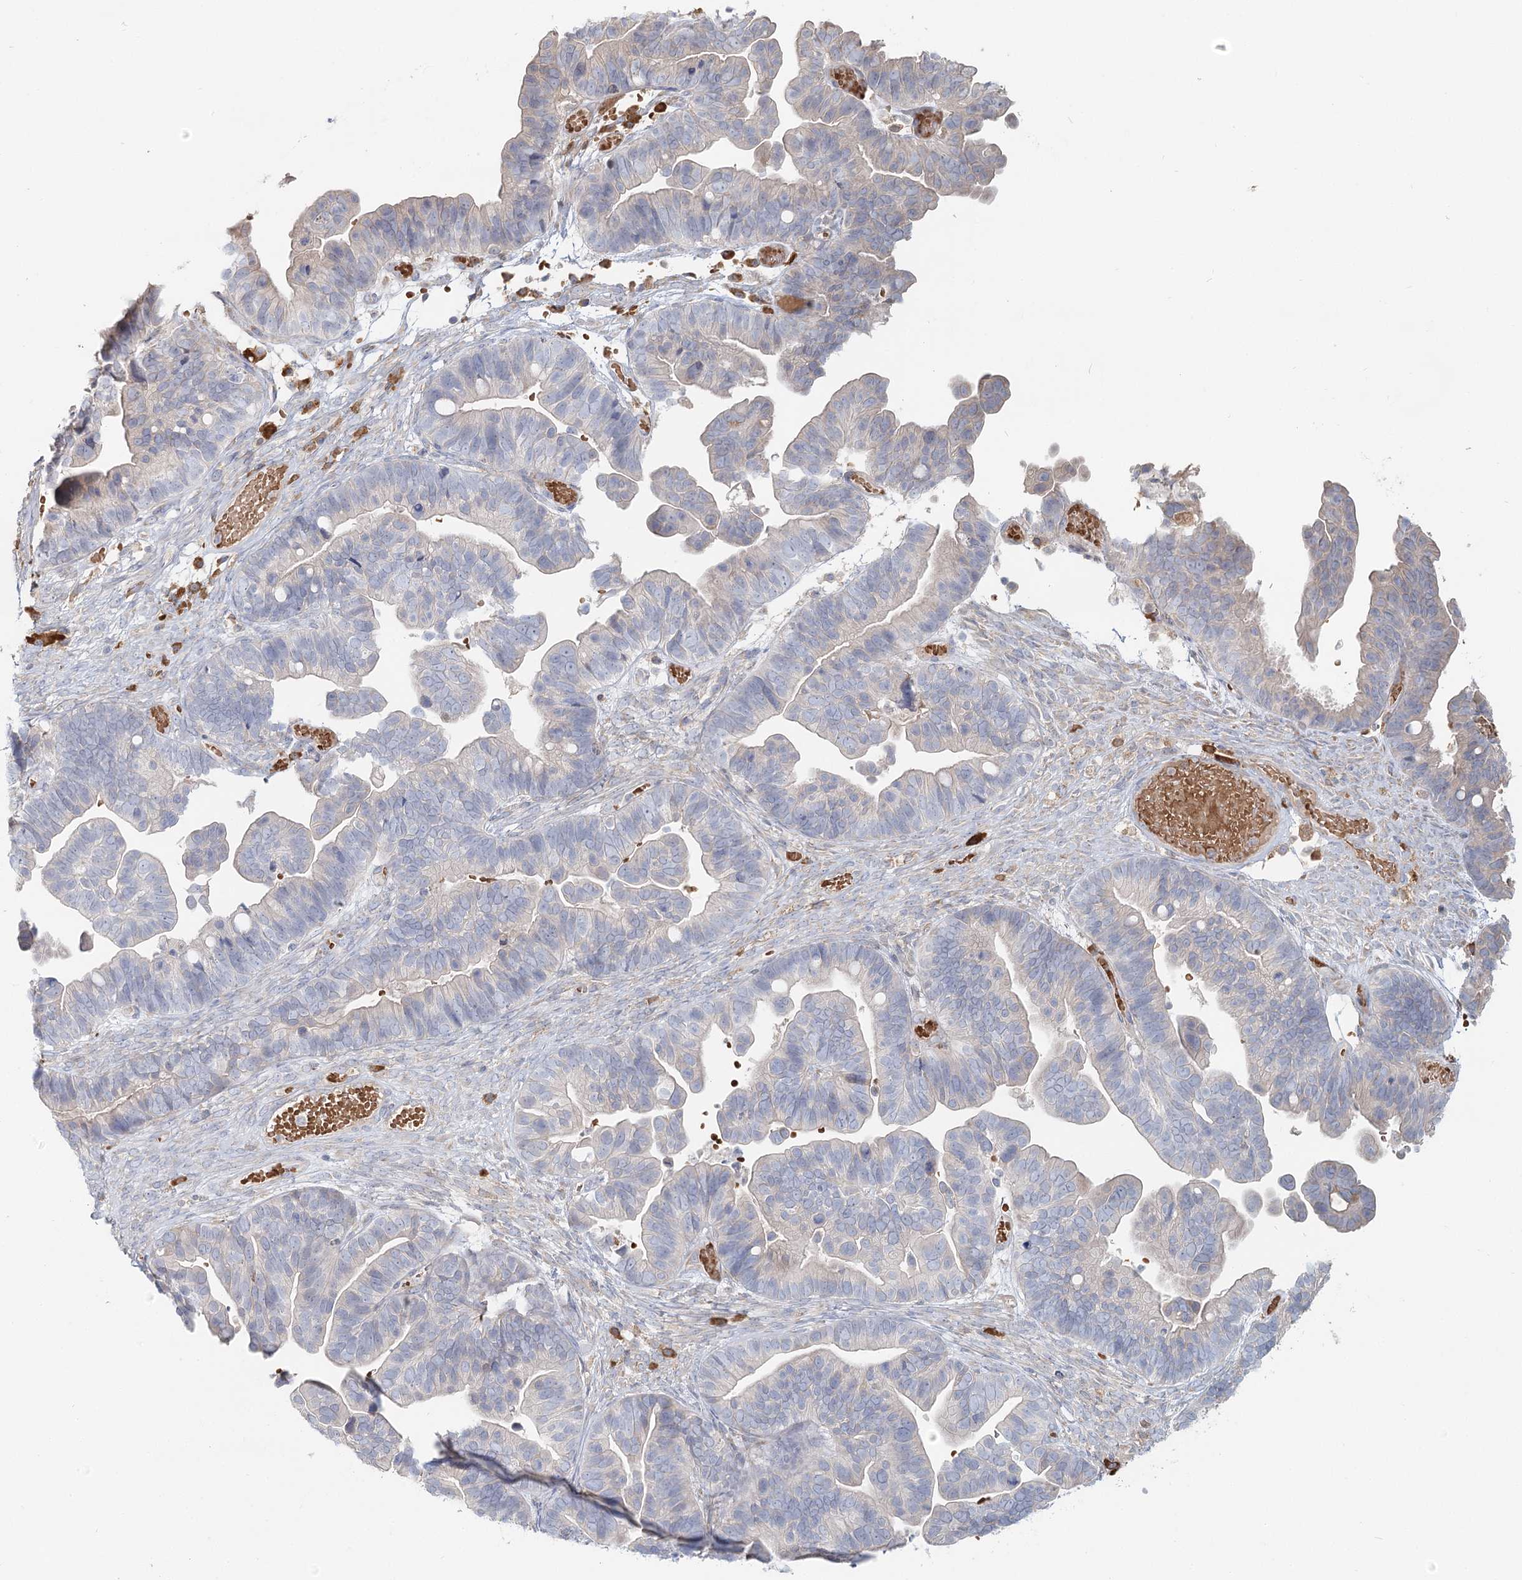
{"staining": {"intensity": "negative", "quantity": "none", "location": "none"}, "tissue": "ovarian cancer", "cell_type": "Tumor cells", "image_type": "cancer", "snomed": [{"axis": "morphology", "description": "Cystadenocarcinoma, serous, NOS"}, {"axis": "topography", "description": "Ovary"}], "caption": "The histopathology image demonstrates no significant positivity in tumor cells of ovarian cancer (serous cystadenocarcinoma).", "gene": "ANKRD16", "patient": {"sex": "female", "age": 56}}